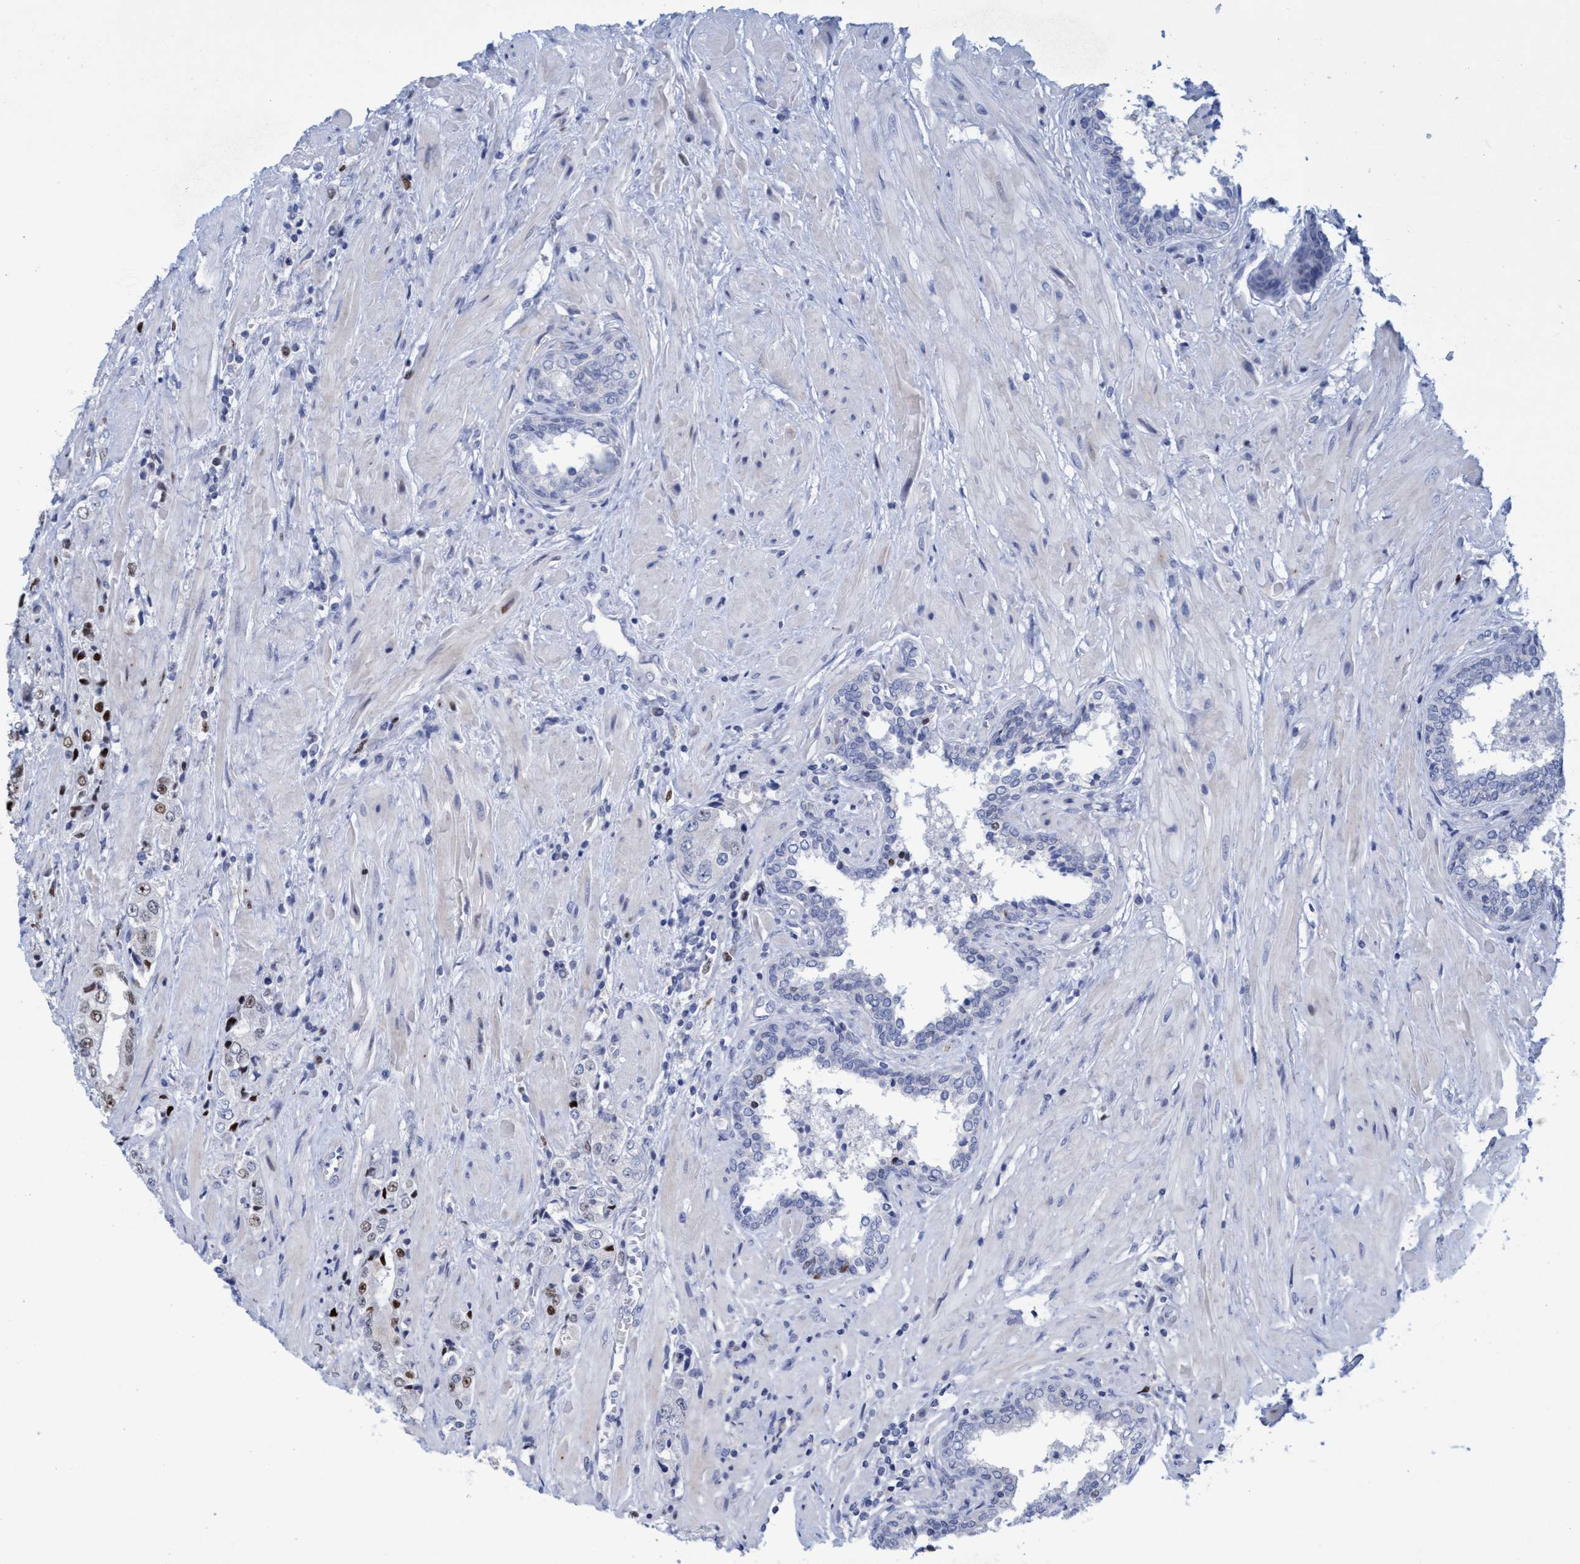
{"staining": {"intensity": "strong", "quantity": "25%-75%", "location": "nuclear"}, "tissue": "prostate cancer", "cell_type": "Tumor cells", "image_type": "cancer", "snomed": [{"axis": "morphology", "description": "Adenocarcinoma, High grade"}, {"axis": "topography", "description": "Prostate"}], "caption": "Protein expression analysis of prostate cancer demonstrates strong nuclear expression in approximately 25%-75% of tumor cells.", "gene": "R3HCC1", "patient": {"sex": "male", "age": 61}}